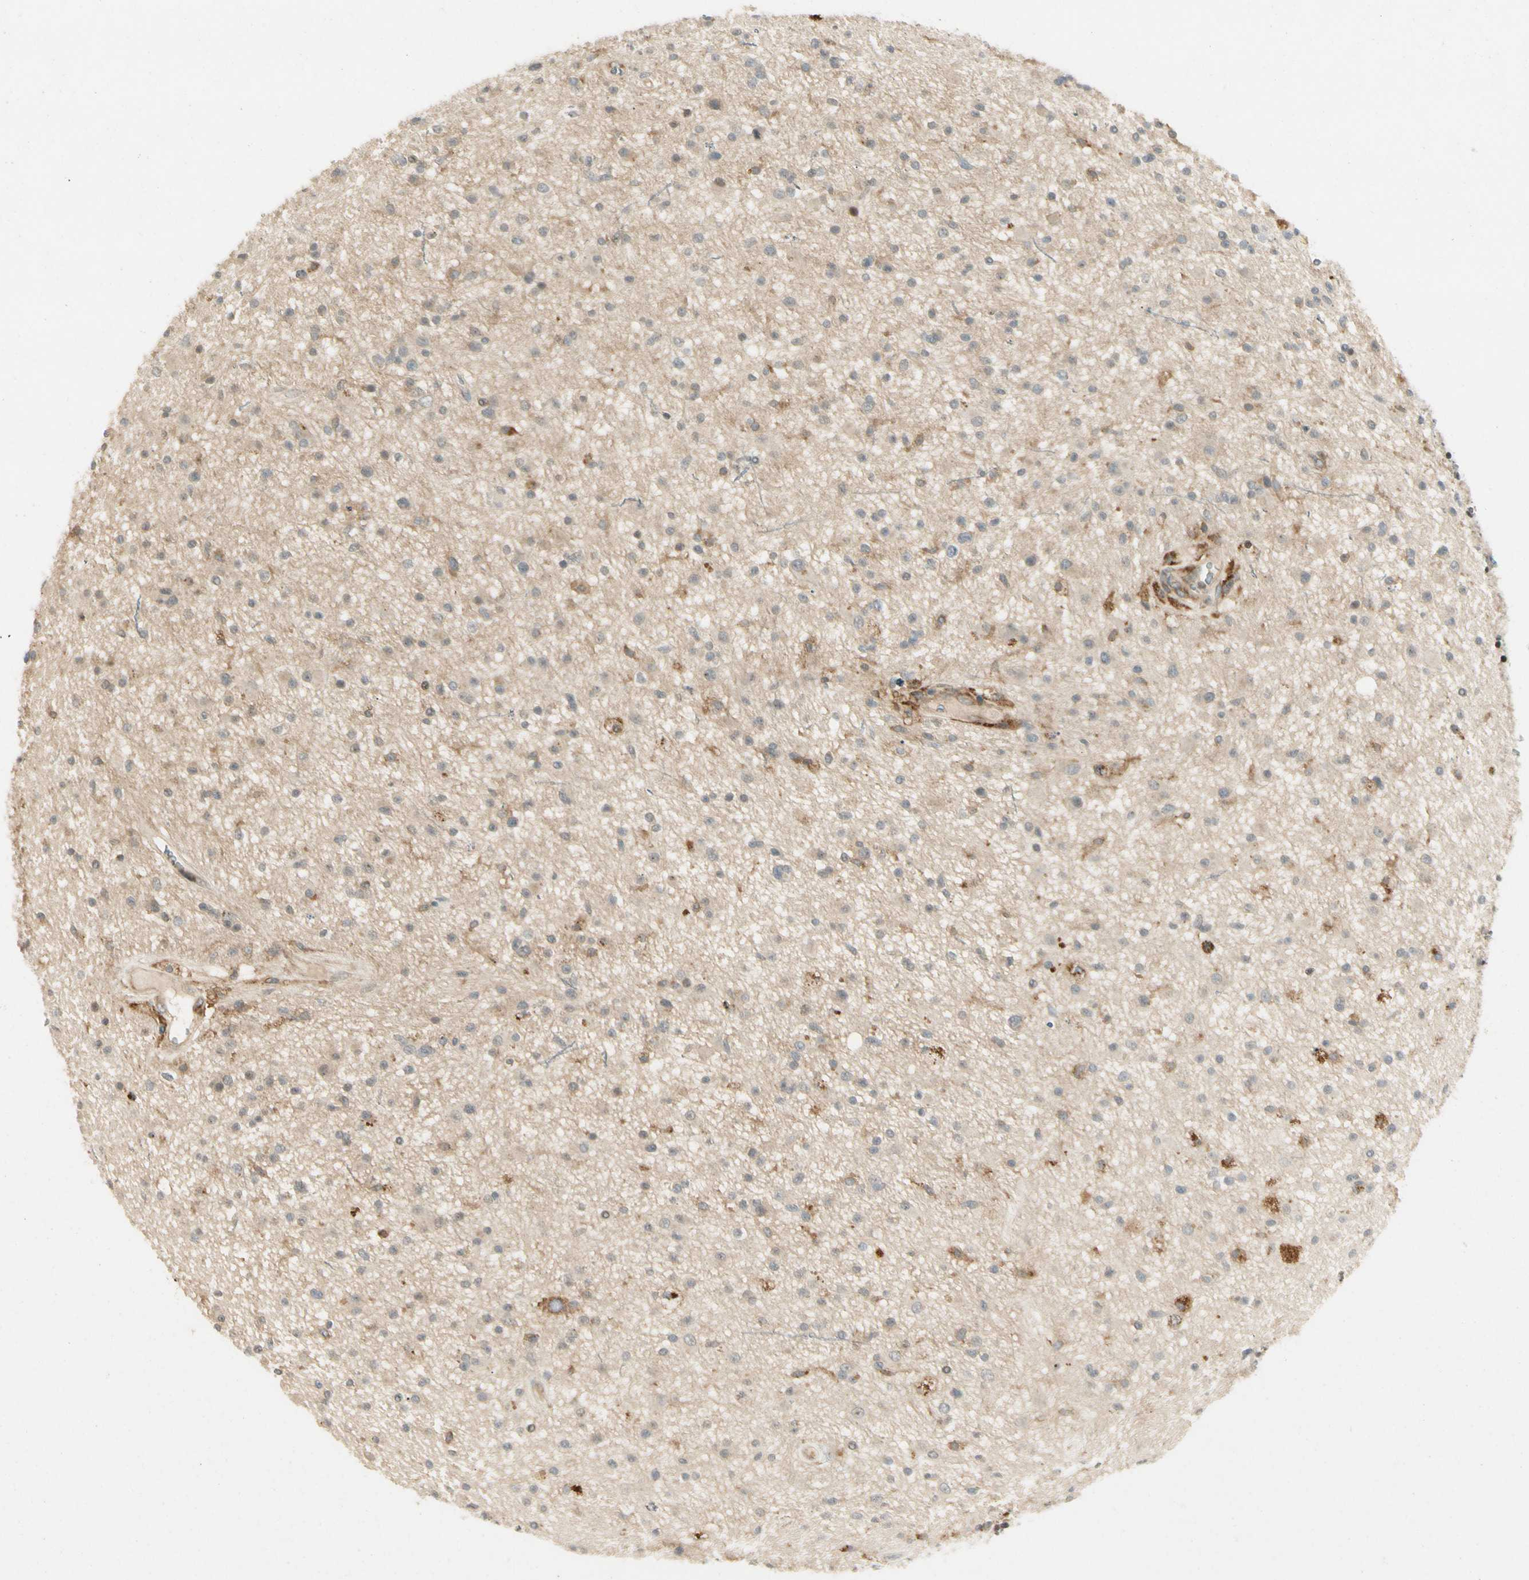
{"staining": {"intensity": "moderate", "quantity": "<25%", "location": "cytoplasmic/membranous"}, "tissue": "glioma", "cell_type": "Tumor cells", "image_type": "cancer", "snomed": [{"axis": "morphology", "description": "Glioma, malignant, High grade"}, {"axis": "topography", "description": "Brain"}], "caption": "Immunohistochemical staining of human glioma shows low levels of moderate cytoplasmic/membranous protein positivity in about <25% of tumor cells.", "gene": "FNDC3B", "patient": {"sex": "male", "age": 33}}